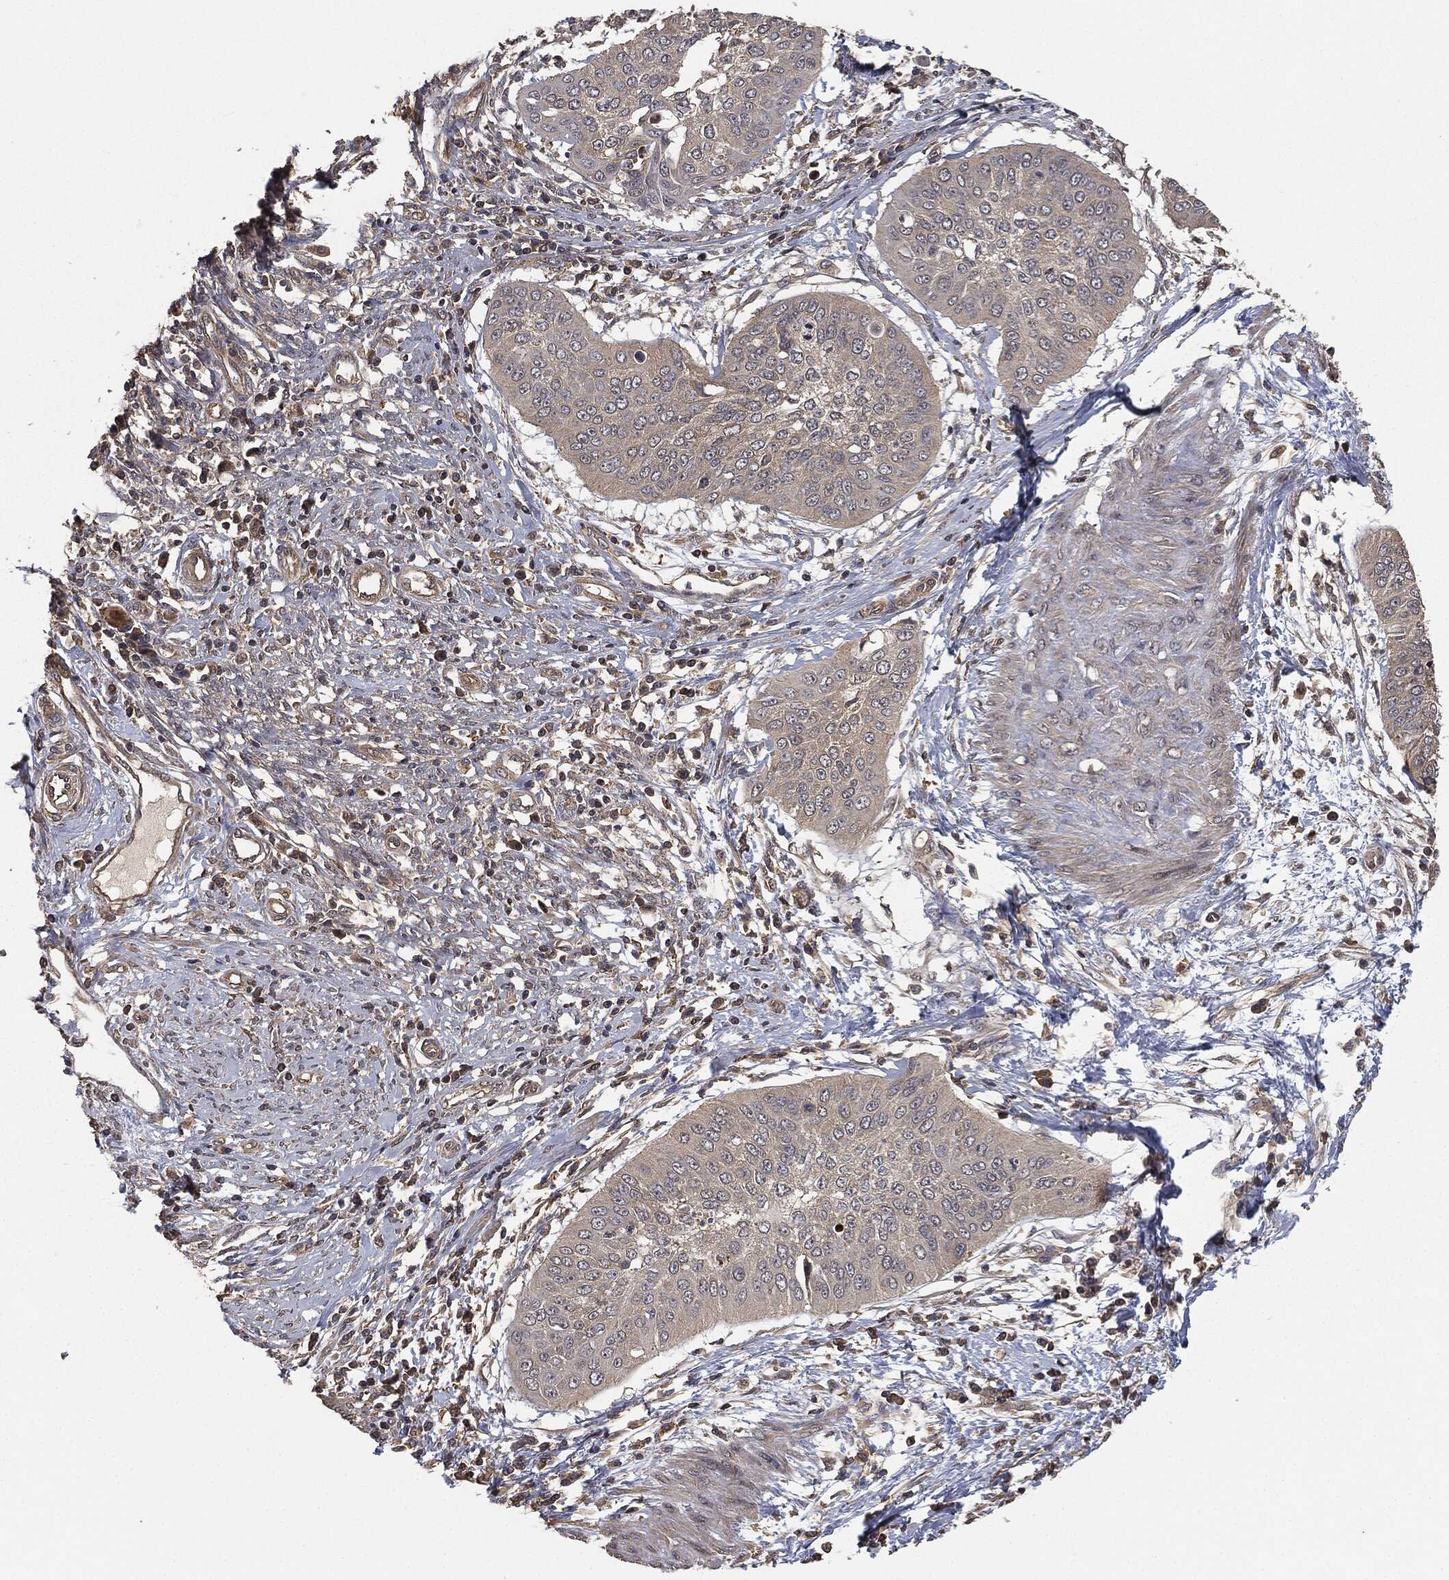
{"staining": {"intensity": "negative", "quantity": "none", "location": "none"}, "tissue": "cervical cancer", "cell_type": "Tumor cells", "image_type": "cancer", "snomed": [{"axis": "morphology", "description": "Normal tissue, NOS"}, {"axis": "morphology", "description": "Squamous cell carcinoma, NOS"}, {"axis": "topography", "description": "Cervix"}], "caption": "Squamous cell carcinoma (cervical) was stained to show a protein in brown. There is no significant staining in tumor cells. The staining is performed using DAB brown chromogen with nuclei counter-stained in using hematoxylin.", "gene": "ERBIN", "patient": {"sex": "female", "age": 39}}